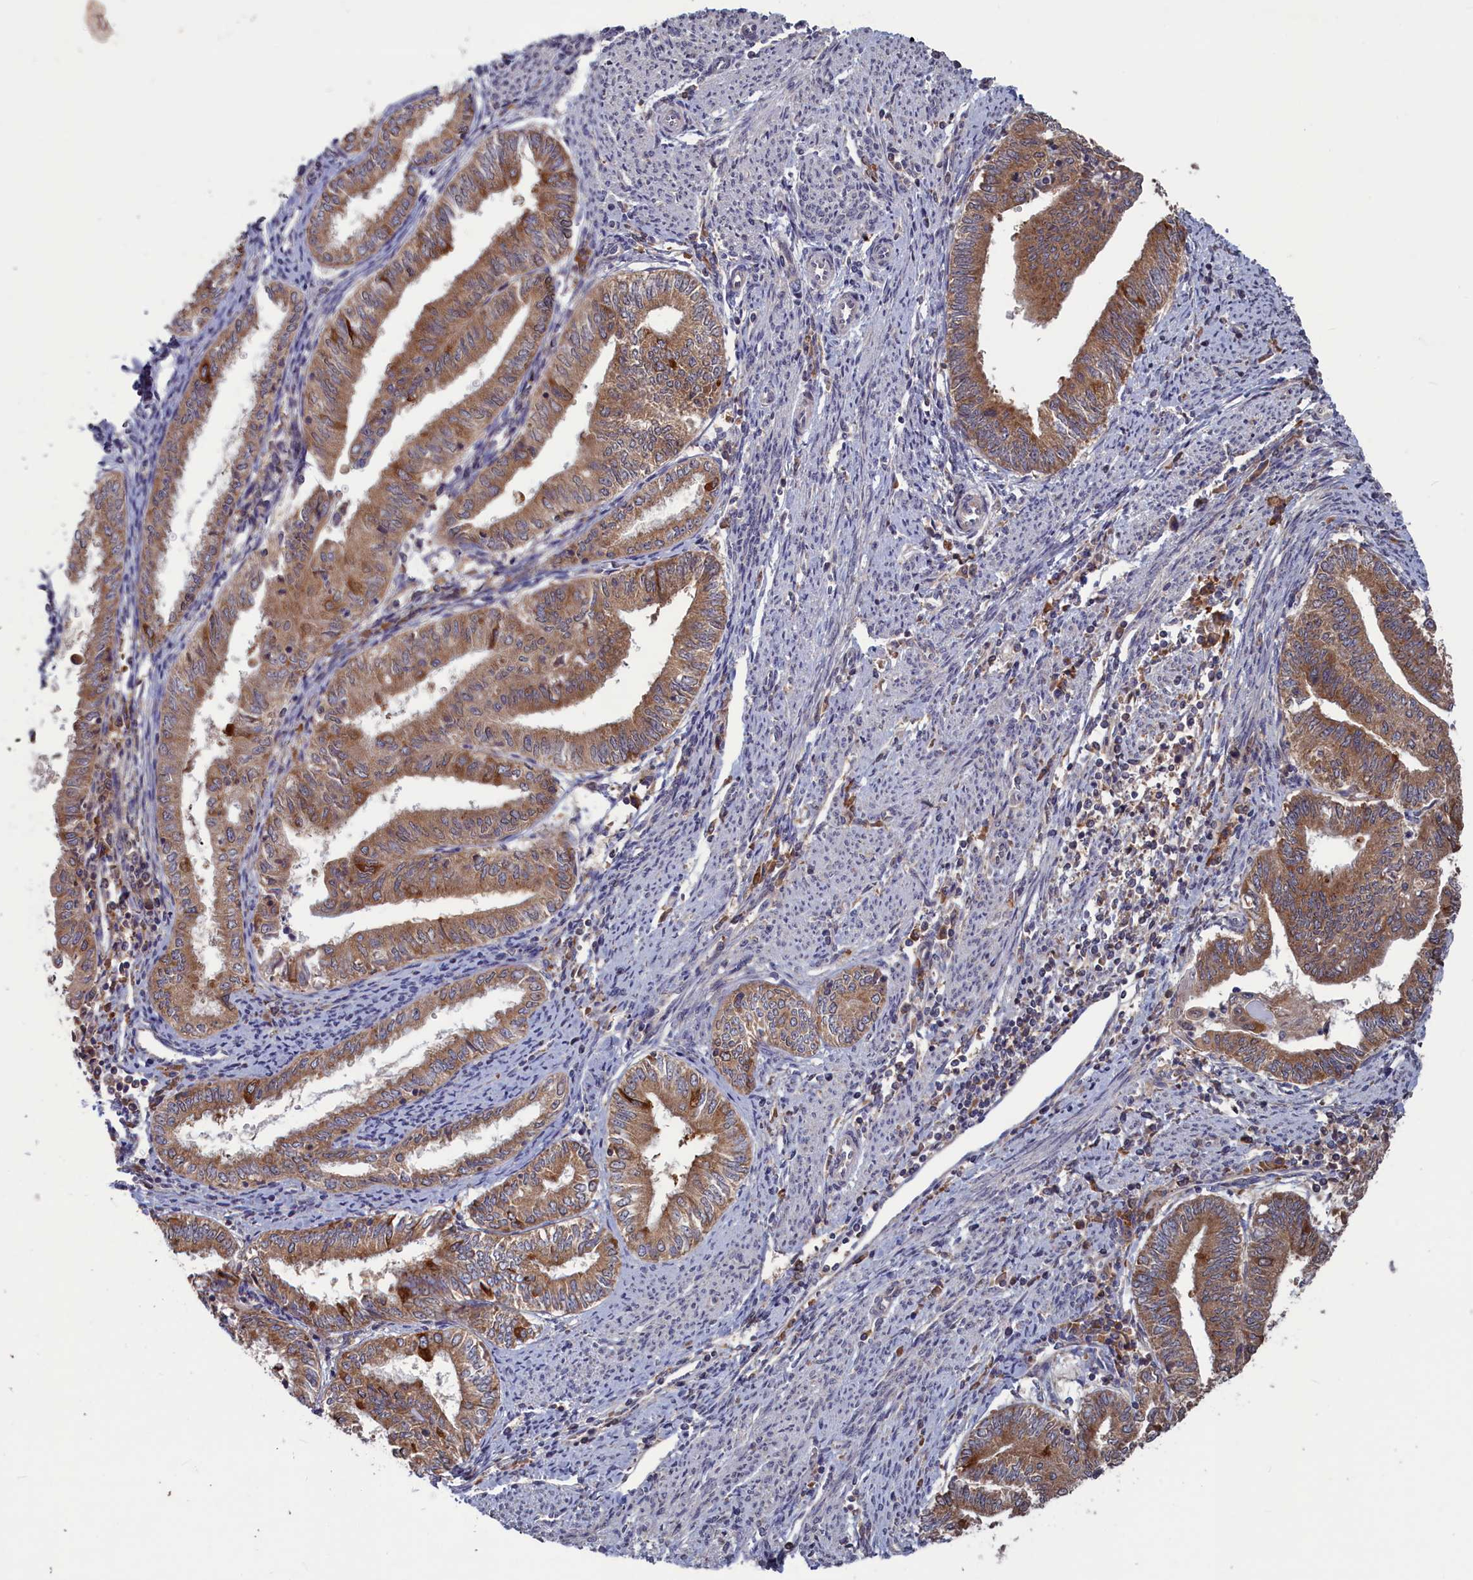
{"staining": {"intensity": "moderate", "quantity": ">75%", "location": "cytoplasmic/membranous"}, "tissue": "endometrial cancer", "cell_type": "Tumor cells", "image_type": "cancer", "snomed": [{"axis": "morphology", "description": "Adenocarcinoma, NOS"}, {"axis": "topography", "description": "Endometrium"}], "caption": "Endometrial cancer stained with DAB immunohistochemistry (IHC) exhibits medium levels of moderate cytoplasmic/membranous staining in about >75% of tumor cells.", "gene": "CACTIN", "patient": {"sex": "female", "age": 66}}